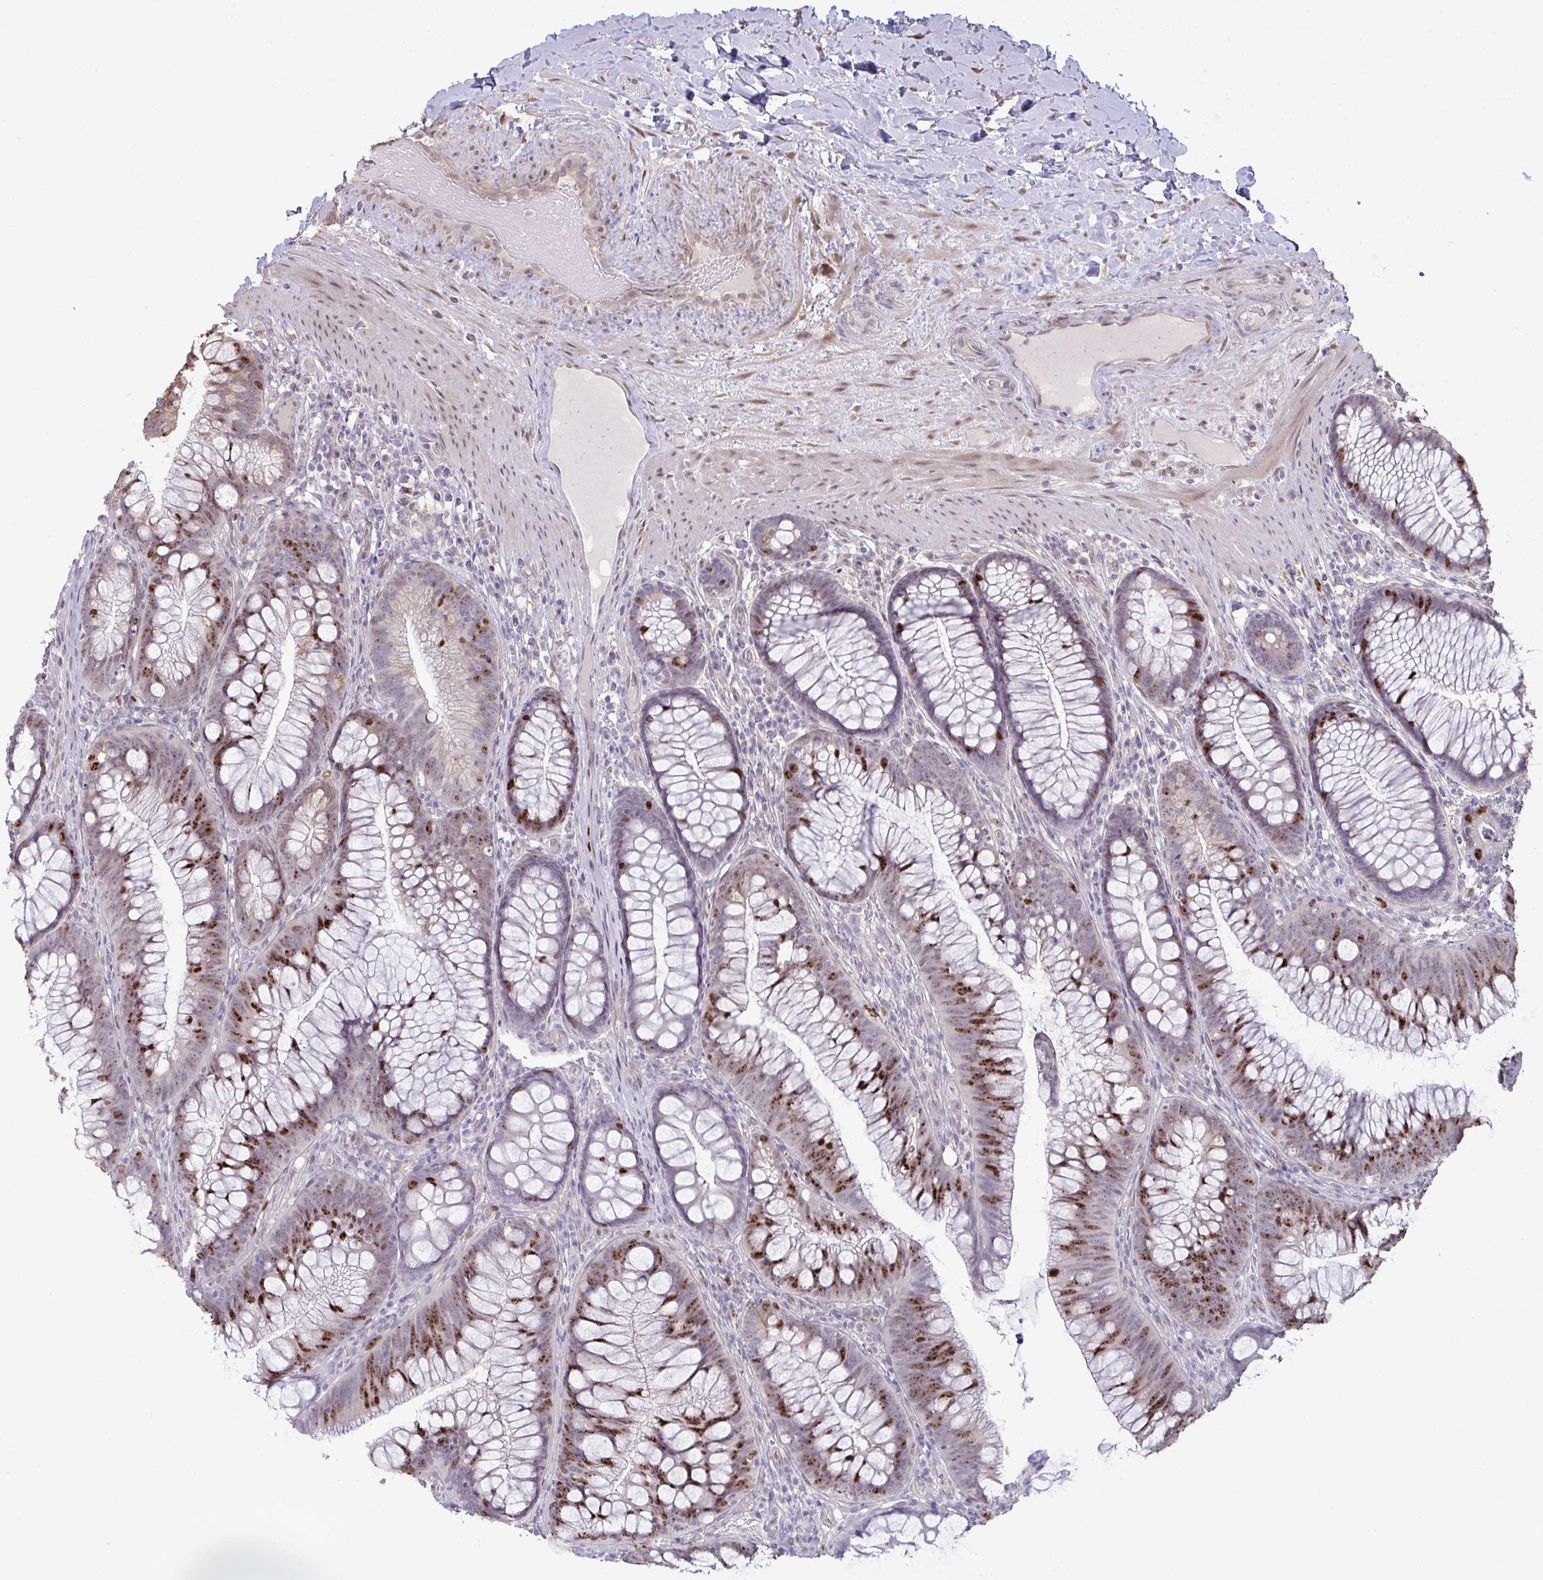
{"staining": {"intensity": "negative", "quantity": "none", "location": "none"}, "tissue": "colon", "cell_type": "Endothelial cells", "image_type": "normal", "snomed": [{"axis": "morphology", "description": "Normal tissue, NOS"}, {"axis": "morphology", "description": "Adenoma, NOS"}, {"axis": "topography", "description": "Soft tissue"}, {"axis": "topography", "description": "Colon"}], "caption": "An immunohistochemistry (IHC) micrograph of normal colon is shown. There is no staining in endothelial cells of colon. Nuclei are stained in blue.", "gene": "SETD7", "patient": {"sex": "male", "age": 47}}